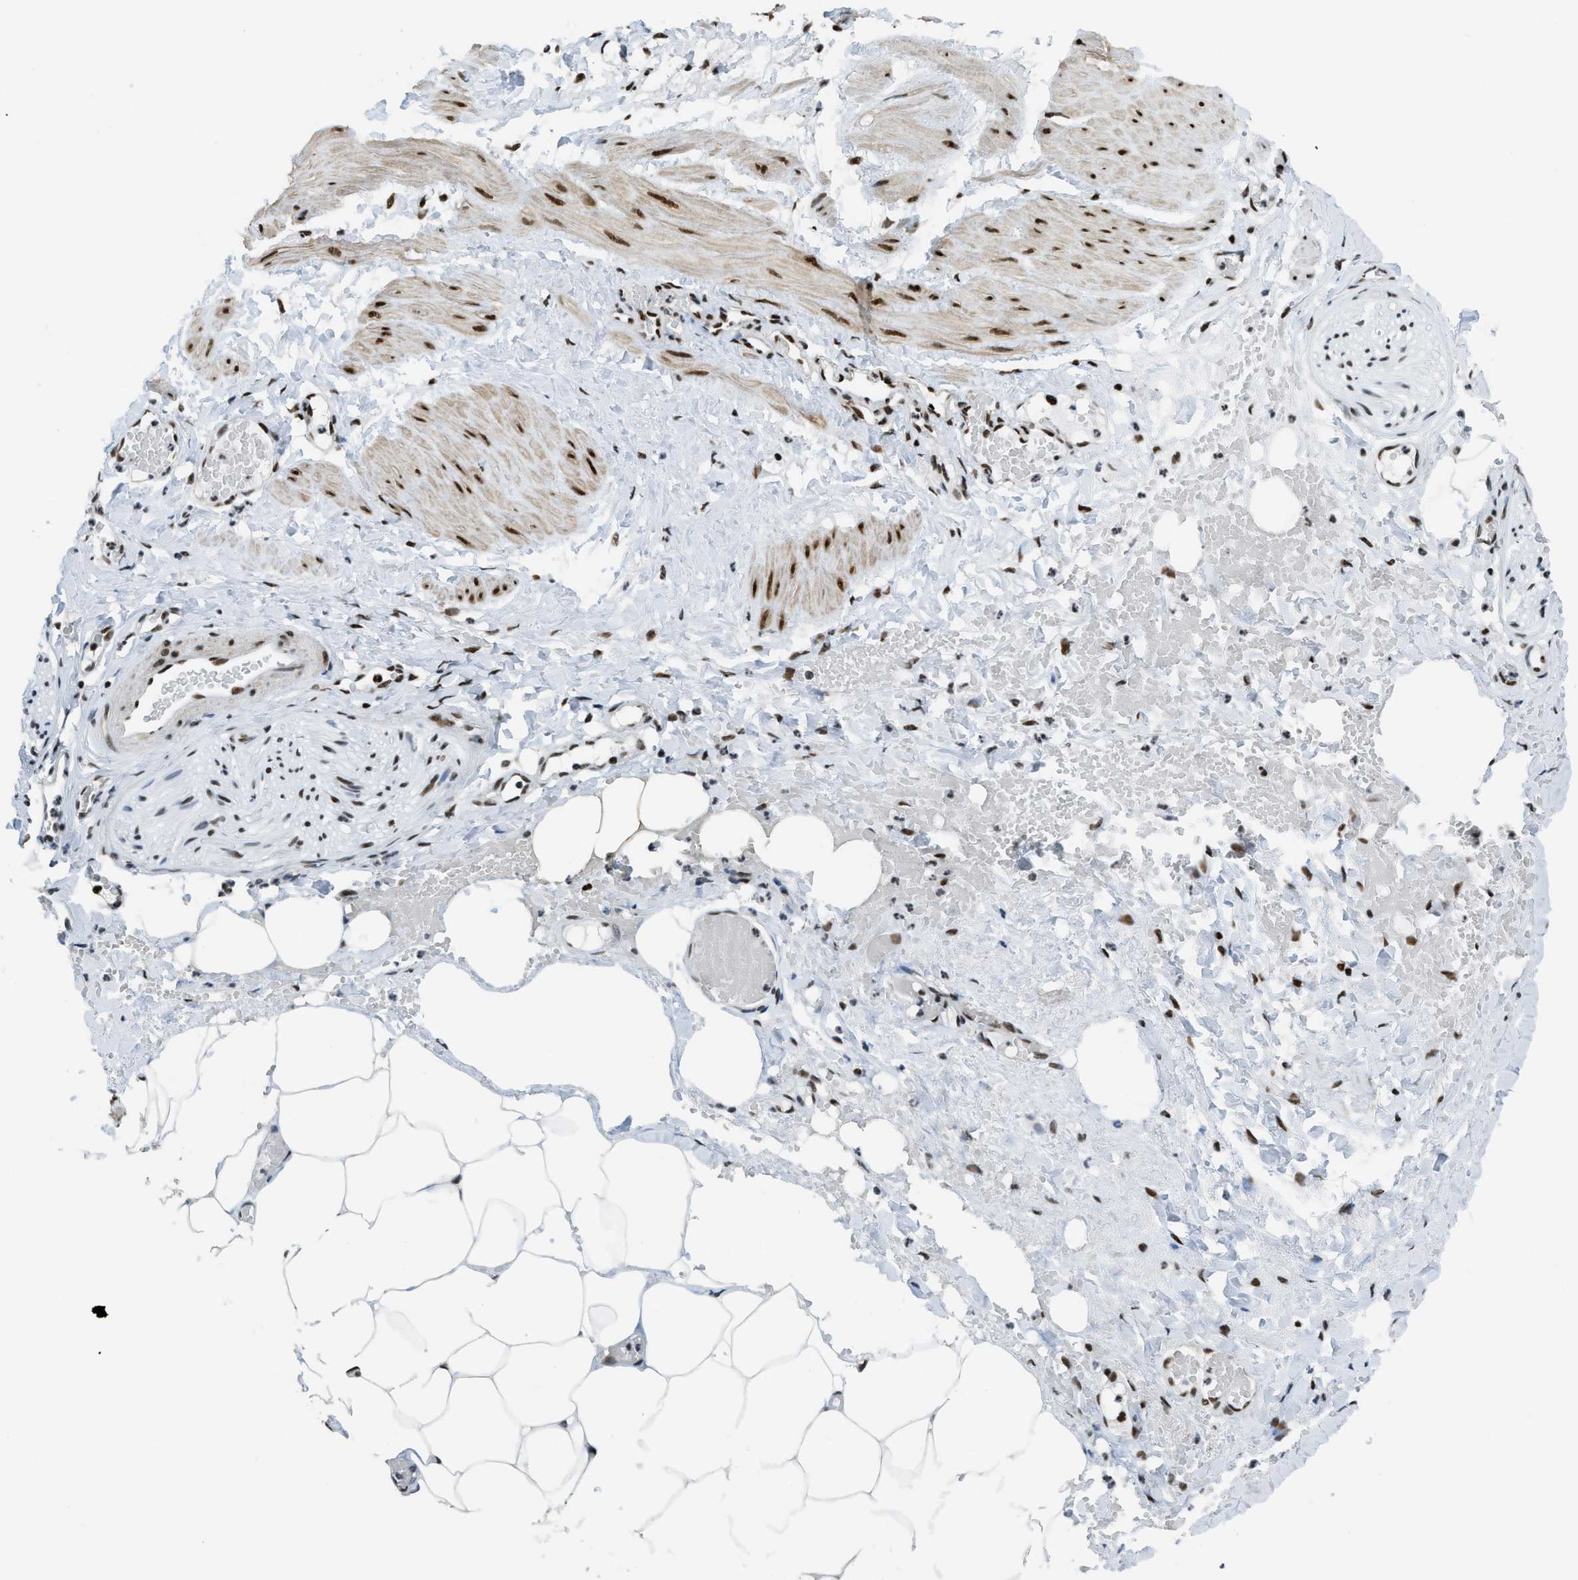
{"staining": {"intensity": "strong", "quantity": ">75%", "location": "nuclear"}, "tissue": "adipose tissue", "cell_type": "Adipocytes", "image_type": "normal", "snomed": [{"axis": "morphology", "description": "Normal tissue, NOS"}, {"axis": "topography", "description": "Soft tissue"}, {"axis": "topography", "description": "Vascular tissue"}], "caption": "Immunohistochemistry histopathology image of normal adipose tissue: human adipose tissue stained using immunohistochemistry demonstrates high levels of strong protein expression localized specifically in the nuclear of adipocytes, appearing as a nuclear brown color.", "gene": "ZNF207", "patient": {"sex": "female", "age": 35}}